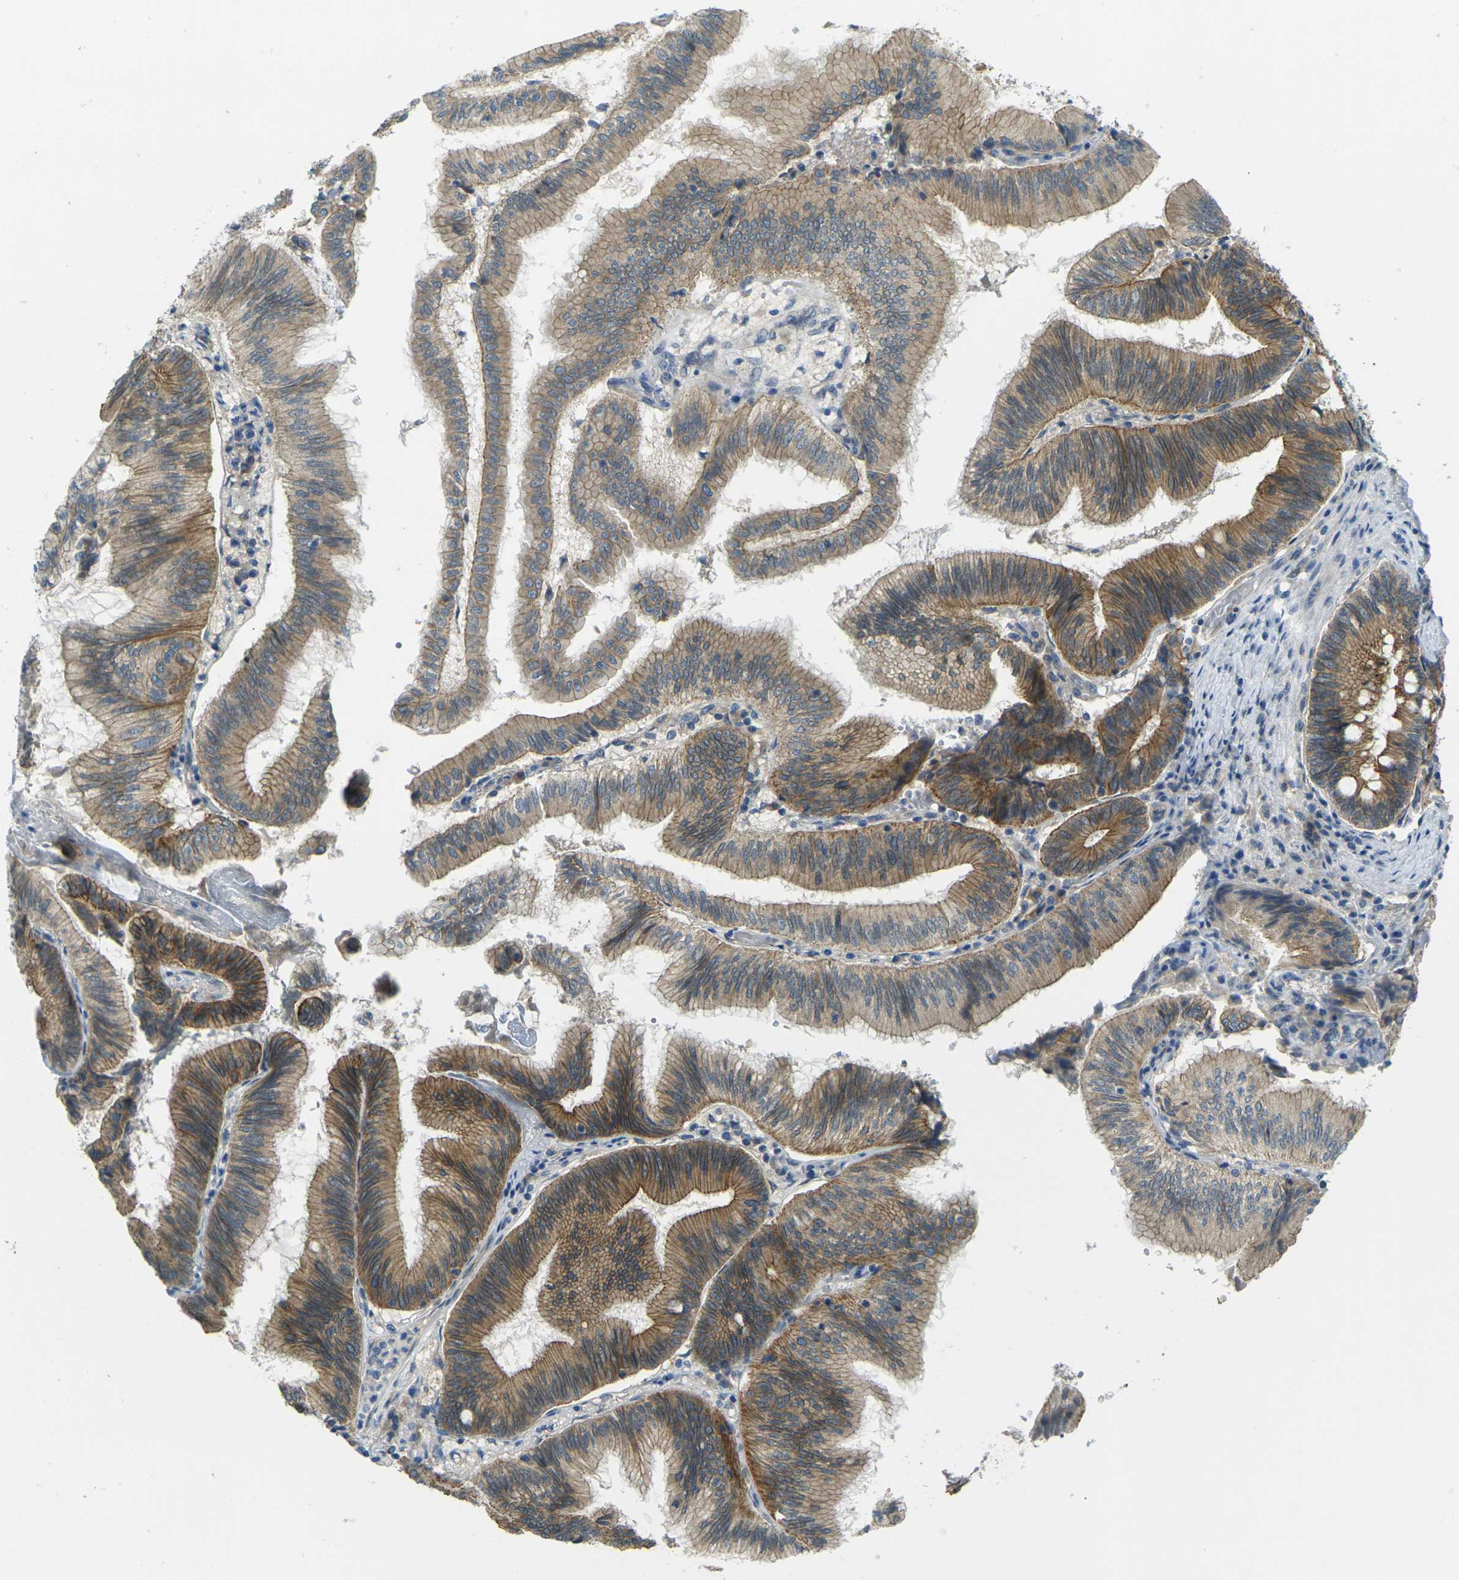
{"staining": {"intensity": "moderate", "quantity": ">75%", "location": "cytoplasmic/membranous"}, "tissue": "pancreatic cancer", "cell_type": "Tumor cells", "image_type": "cancer", "snomed": [{"axis": "morphology", "description": "Adenocarcinoma, NOS"}, {"axis": "topography", "description": "Pancreas"}], "caption": "A photomicrograph of human pancreatic cancer stained for a protein demonstrates moderate cytoplasmic/membranous brown staining in tumor cells. The staining was performed using DAB, with brown indicating positive protein expression. Nuclei are stained blue with hematoxylin.", "gene": "RHBDD1", "patient": {"sex": "male", "age": 82}}